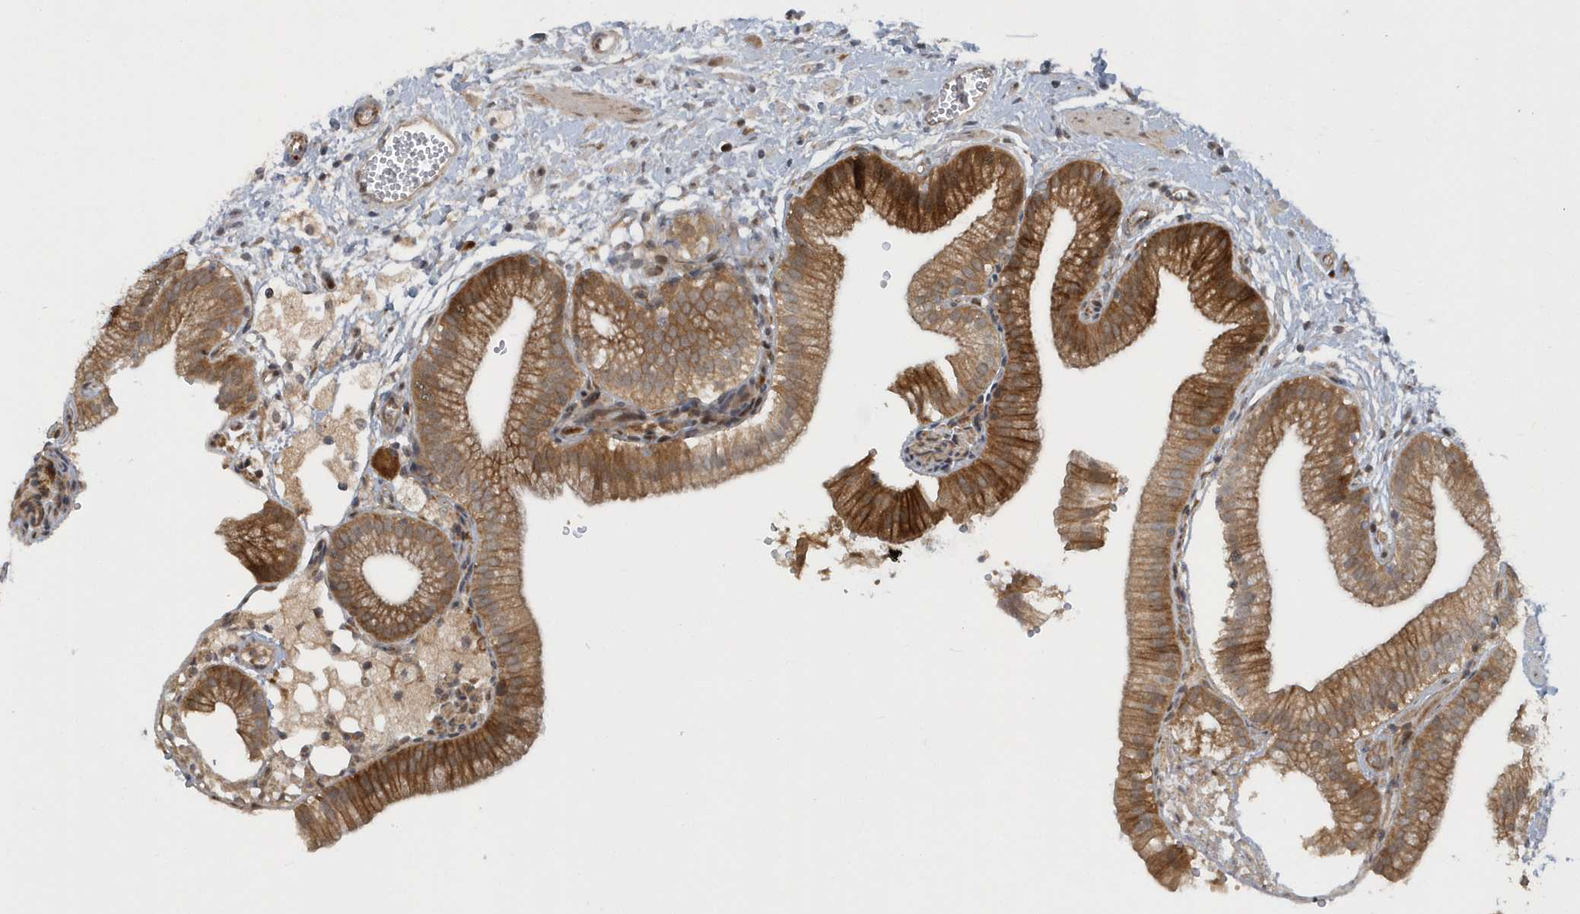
{"staining": {"intensity": "strong", "quantity": ">75%", "location": "cytoplasmic/membranous"}, "tissue": "gallbladder", "cell_type": "Glandular cells", "image_type": "normal", "snomed": [{"axis": "morphology", "description": "Normal tissue, NOS"}, {"axis": "topography", "description": "Gallbladder"}], "caption": "An image showing strong cytoplasmic/membranous positivity in about >75% of glandular cells in benign gallbladder, as visualized by brown immunohistochemical staining.", "gene": "ATG4A", "patient": {"sex": "male", "age": 55}}